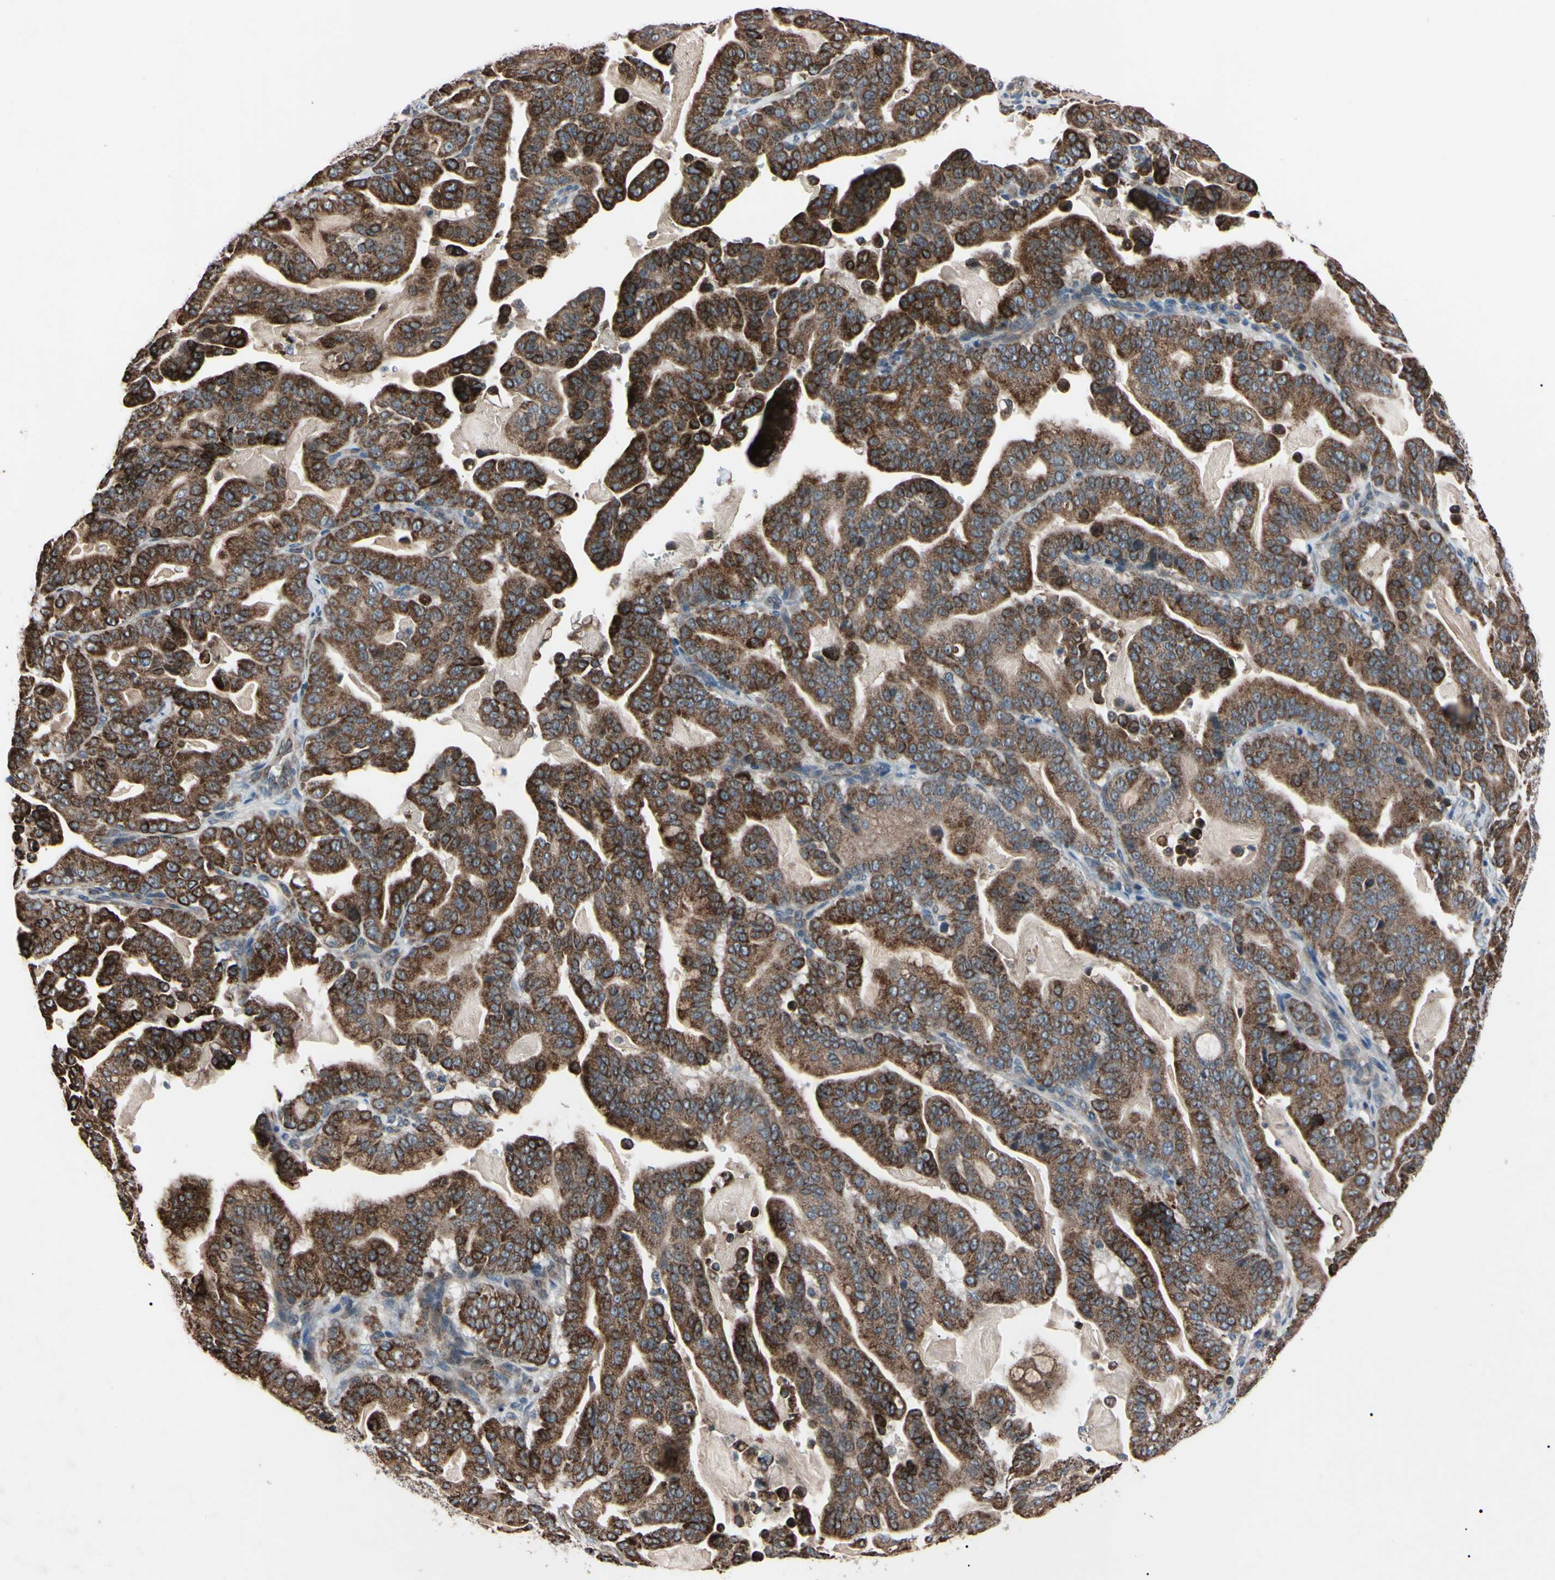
{"staining": {"intensity": "moderate", "quantity": ">75%", "location": "cytoplasmic/membranous"}, "tissue": "pancreatic cancer", "cell_type": "Tumor cells", "image_type": "cancer", "snomed": [{"axis": "morphology", "description": "Adenocarcinoma, NOS"}, {"axis": "topography", "description": "Pancreas"}], "caption": "This is a histology image of immunohistochemistry (IHC) staining of pancreatic cancer, which shows moderate expression in the cytoplasmic/membranous of tumor cells.", "gene": "TNFRSF1A", "patient": {"sex": "male", "age": 63}}